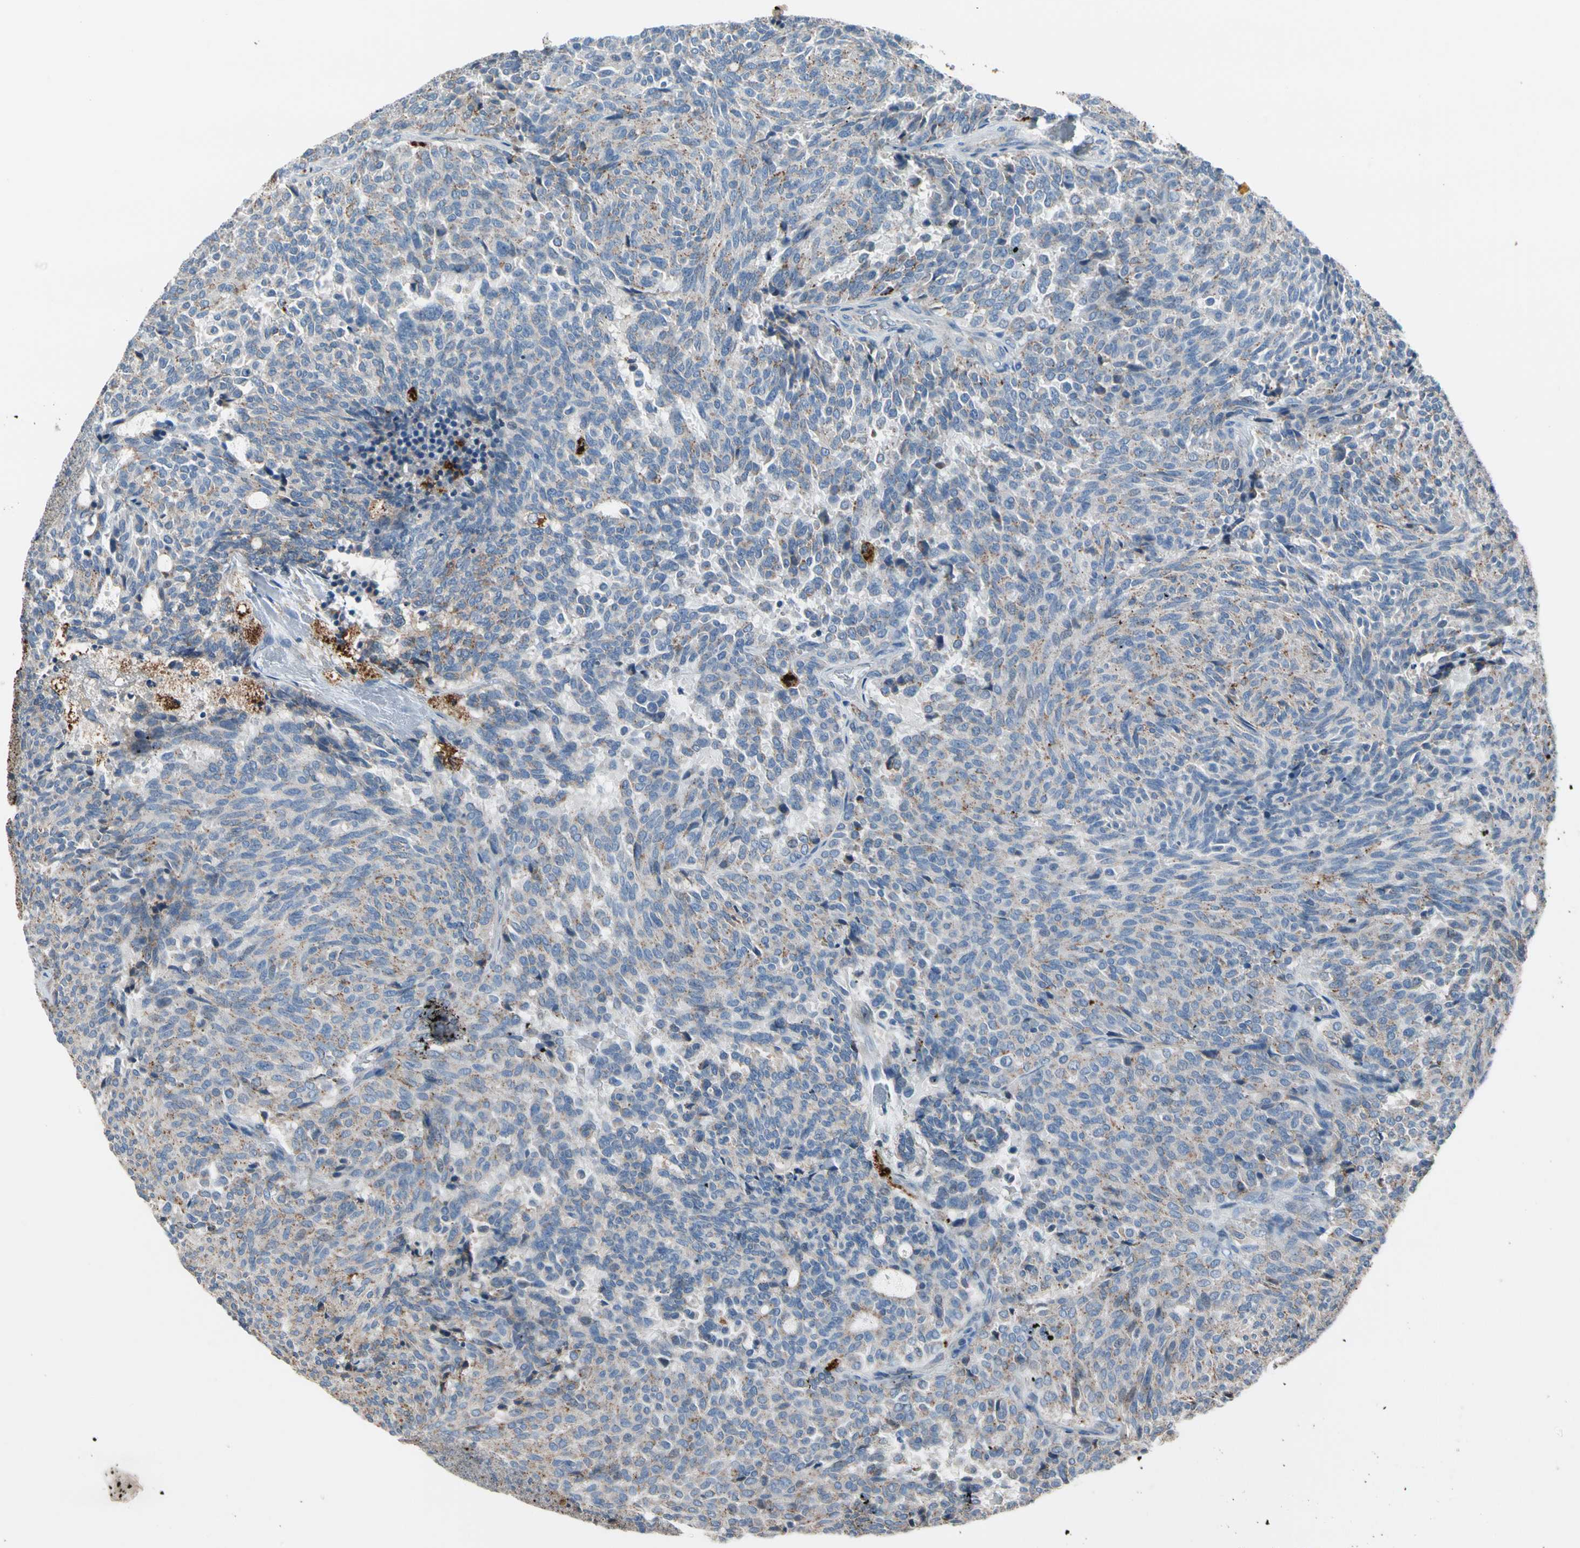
{"staining": {"intensity": "moderate", "quantity": "<25%", "location": "cytoplasmic/membranous"}, "tissue": "carcinoid", "cell_type": "Tumor cells", "image_type": "cancer", "snomed": [{"axis": "morphology", "description": "Carcinoid, malignant, NOS"}, {"axis": "topography", "description": "Pancreas"}], "caption": "Tumor cells display low levels of moderate cytoplasmic/membranous expression in approximately <25% of cells in human carcinoid (malignant).", "gene": "GM2A", "patient": {"sex": "female", "age": 54}}